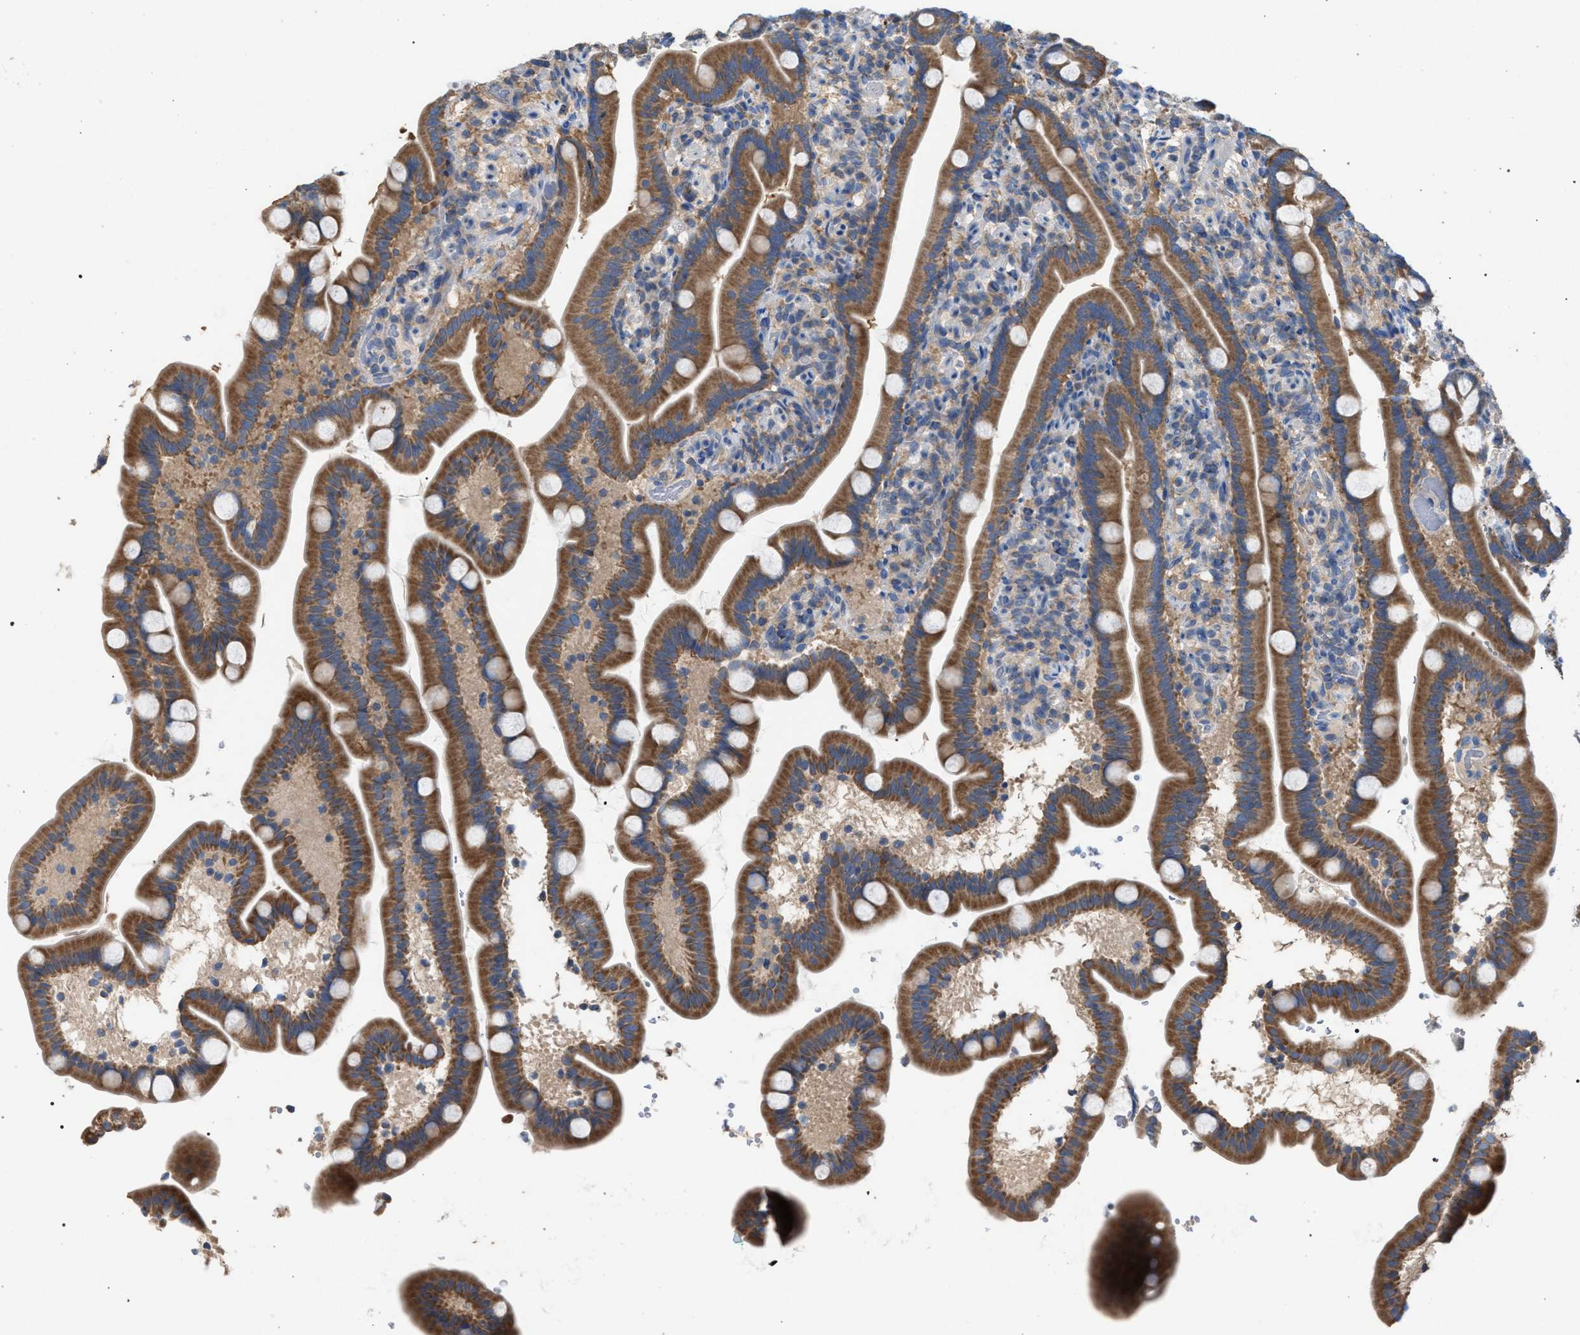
{"staining": {"intensity": "moderate", "quantity": ">75%", "location": "cytoplasmic/membranous"}, "tissue": "duodenum", "cell_type": "Glandular cells", "image_type": "normal", "snomed": [{"axis": "morphology", "description": "Normal tissue, NOS"}, {"axis": "topography", "description": "Duodenum"}], "caption": "Immunohistochemical staining of benign human duodenum shows moderate cytoplasmic/membranous protein positivity in approximately >75% of glandular cells. Using DAB (3,3'-diaminobenzidine) (brown) and hematoxylin (blue) stains, captured at high magnification using brightfield microscopy.", "gene": "VPS13A", "patient": {"sex": "male", "age": 54}}